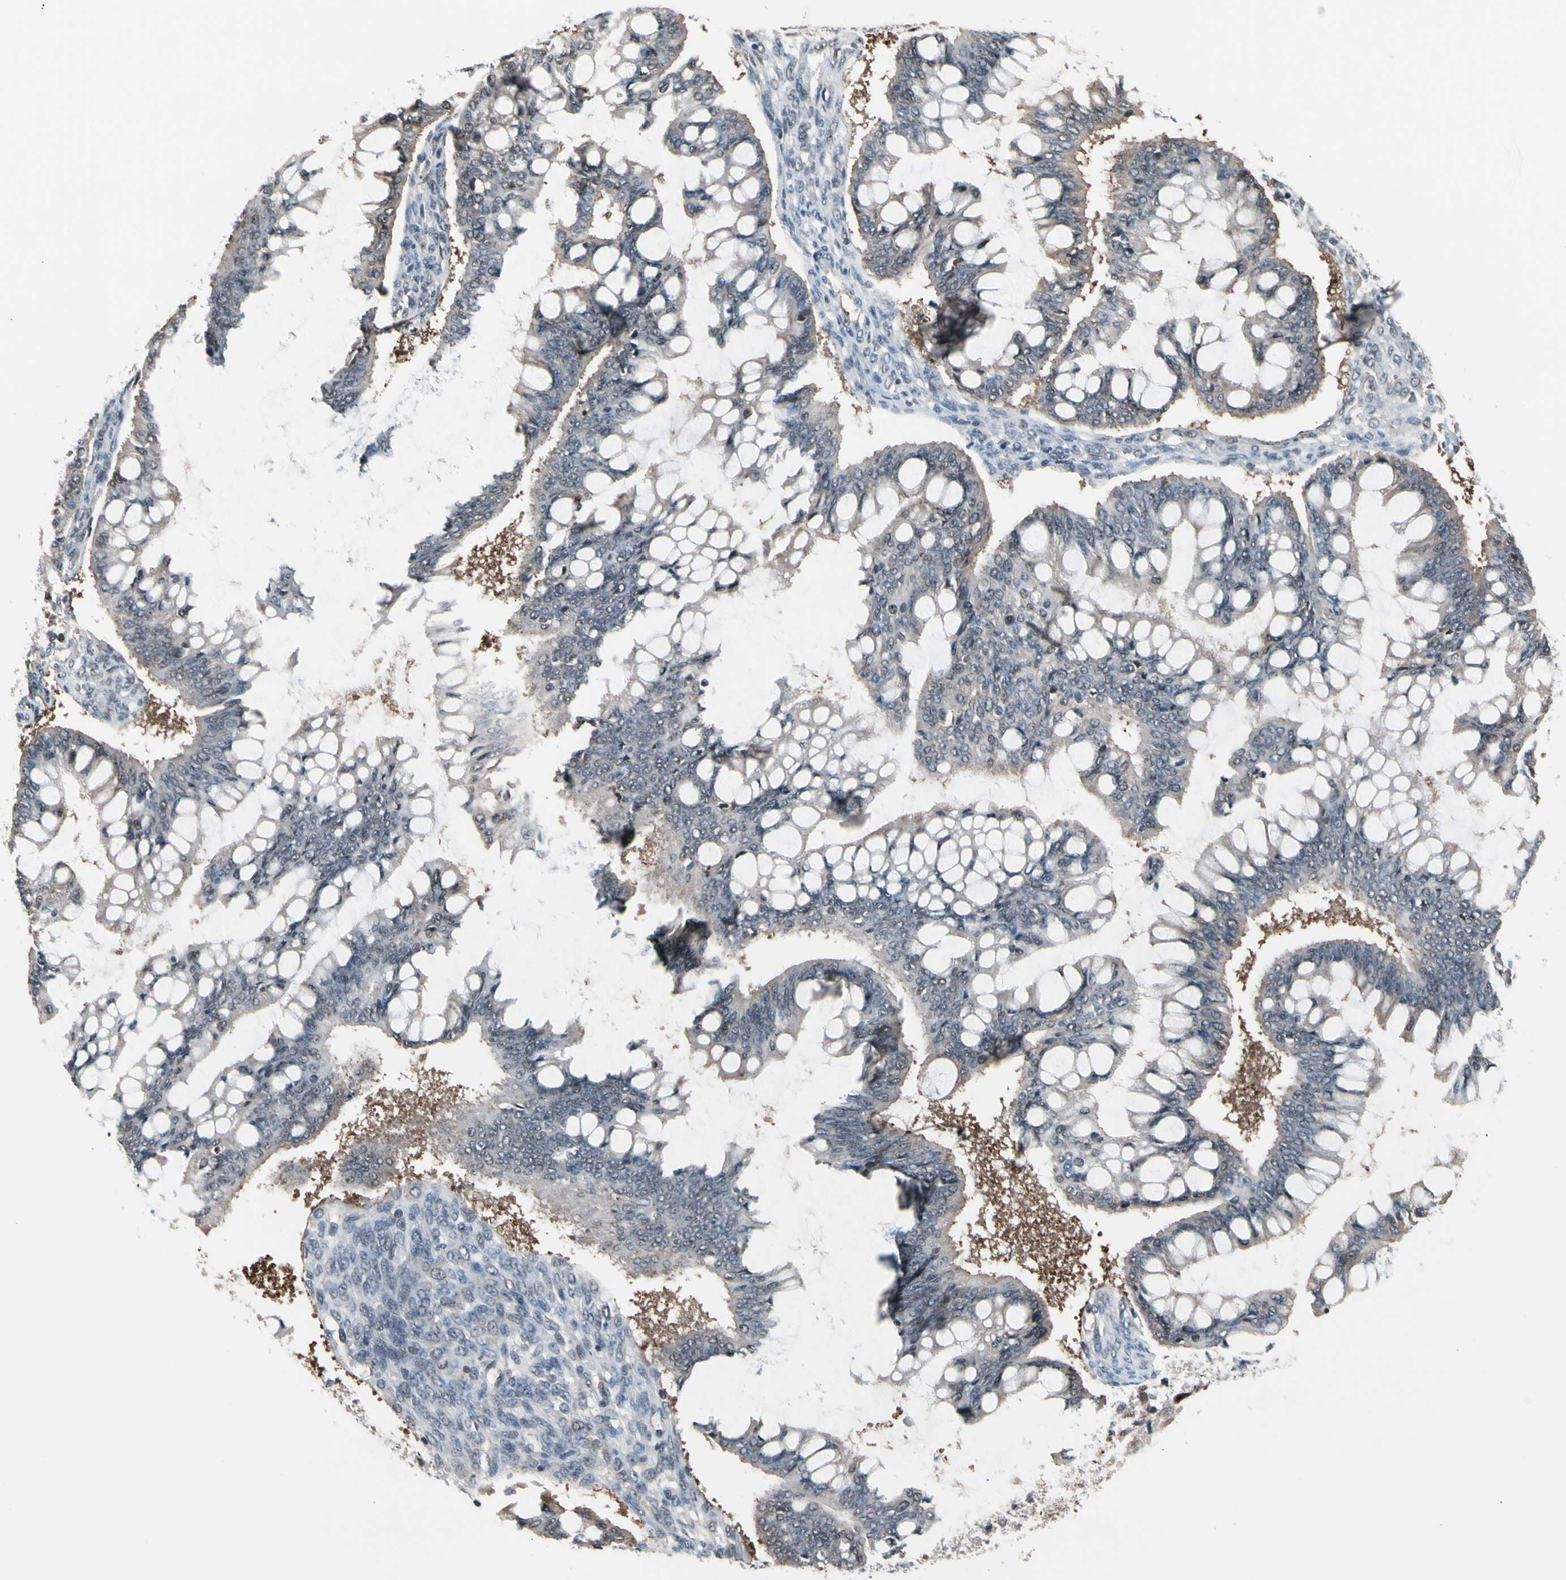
{"staining": {"intensity": "weak", "quantity": "<25%", "location": "cytoplasmic/membranous"}, "tissue": "ovarian cancer", "cell_type": "Tumor cells", "image_type": "cancer", "snomed": [{"axis": "morphology", "description": "Cystadenocarcinoma, mucinous, NOS"}, {"axis": "topography", "description": "Ovary"}], "caption": "A histopathology image of ovarian mucinous cystadenocarcinoma stained for a protein demonstrates no brown staining in tumor cells.", "gene": "PSMA2", "patient": {"sex": "female", "age": 73}}